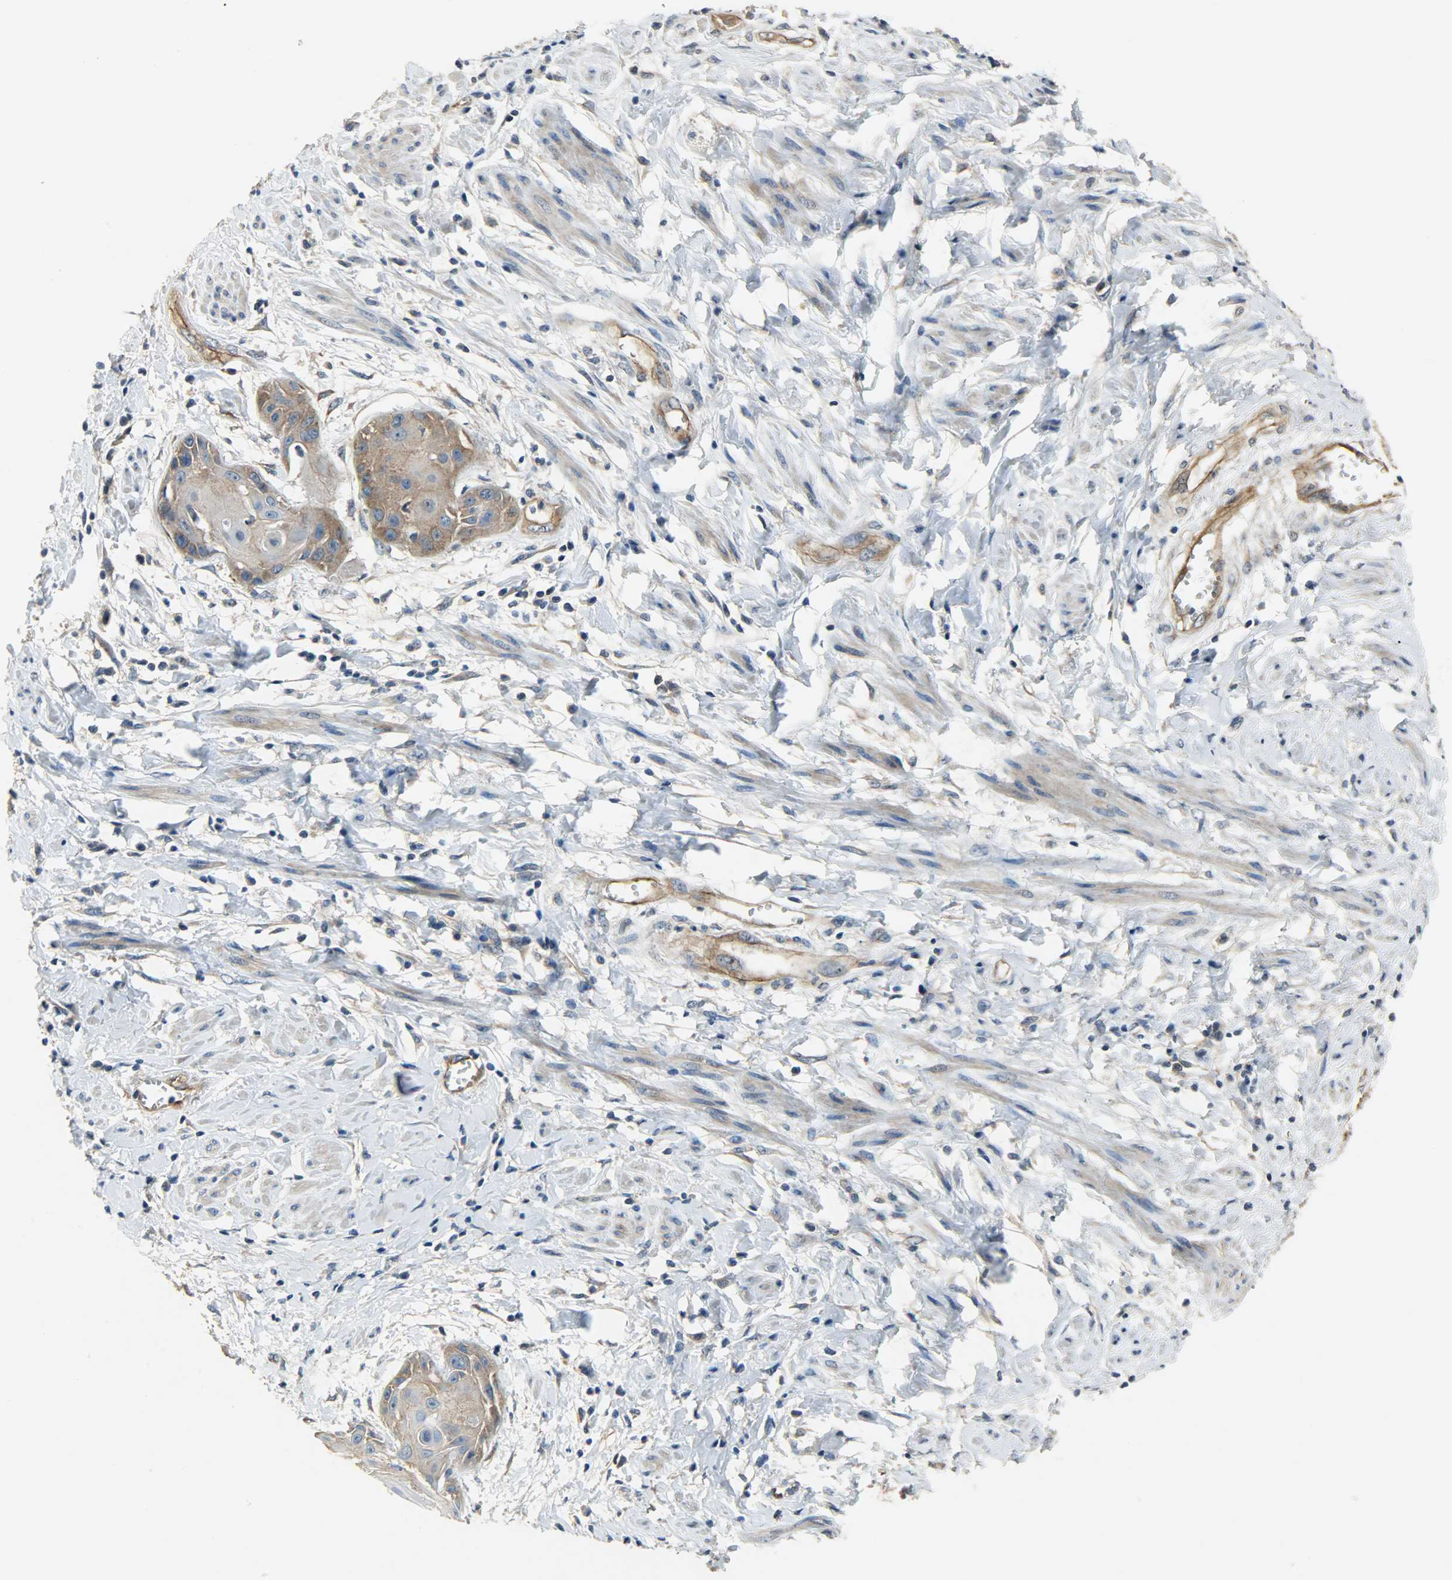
{"staining": {"intensity": "moderate", "quantity": ">75%", "location": "cytoplasmic/membranous"}, "tissue": "cervical cancer", "cell_type": "Tumor cells", "image_type": "cancer", "snomed": [{"axis": "morphology", "description": "Squamous cell carcinoma, NOS"}, {"axis": "topography", "description": "Cervix"}], "caption": "This is an image of IHC staining of squamous cell carcinoma (cervical), which shows moderate expression in the cytoplasmic/membranous of tumor cells.", "gene": "KIAA1217", "patient": {"sex": "female", "age": 57}}